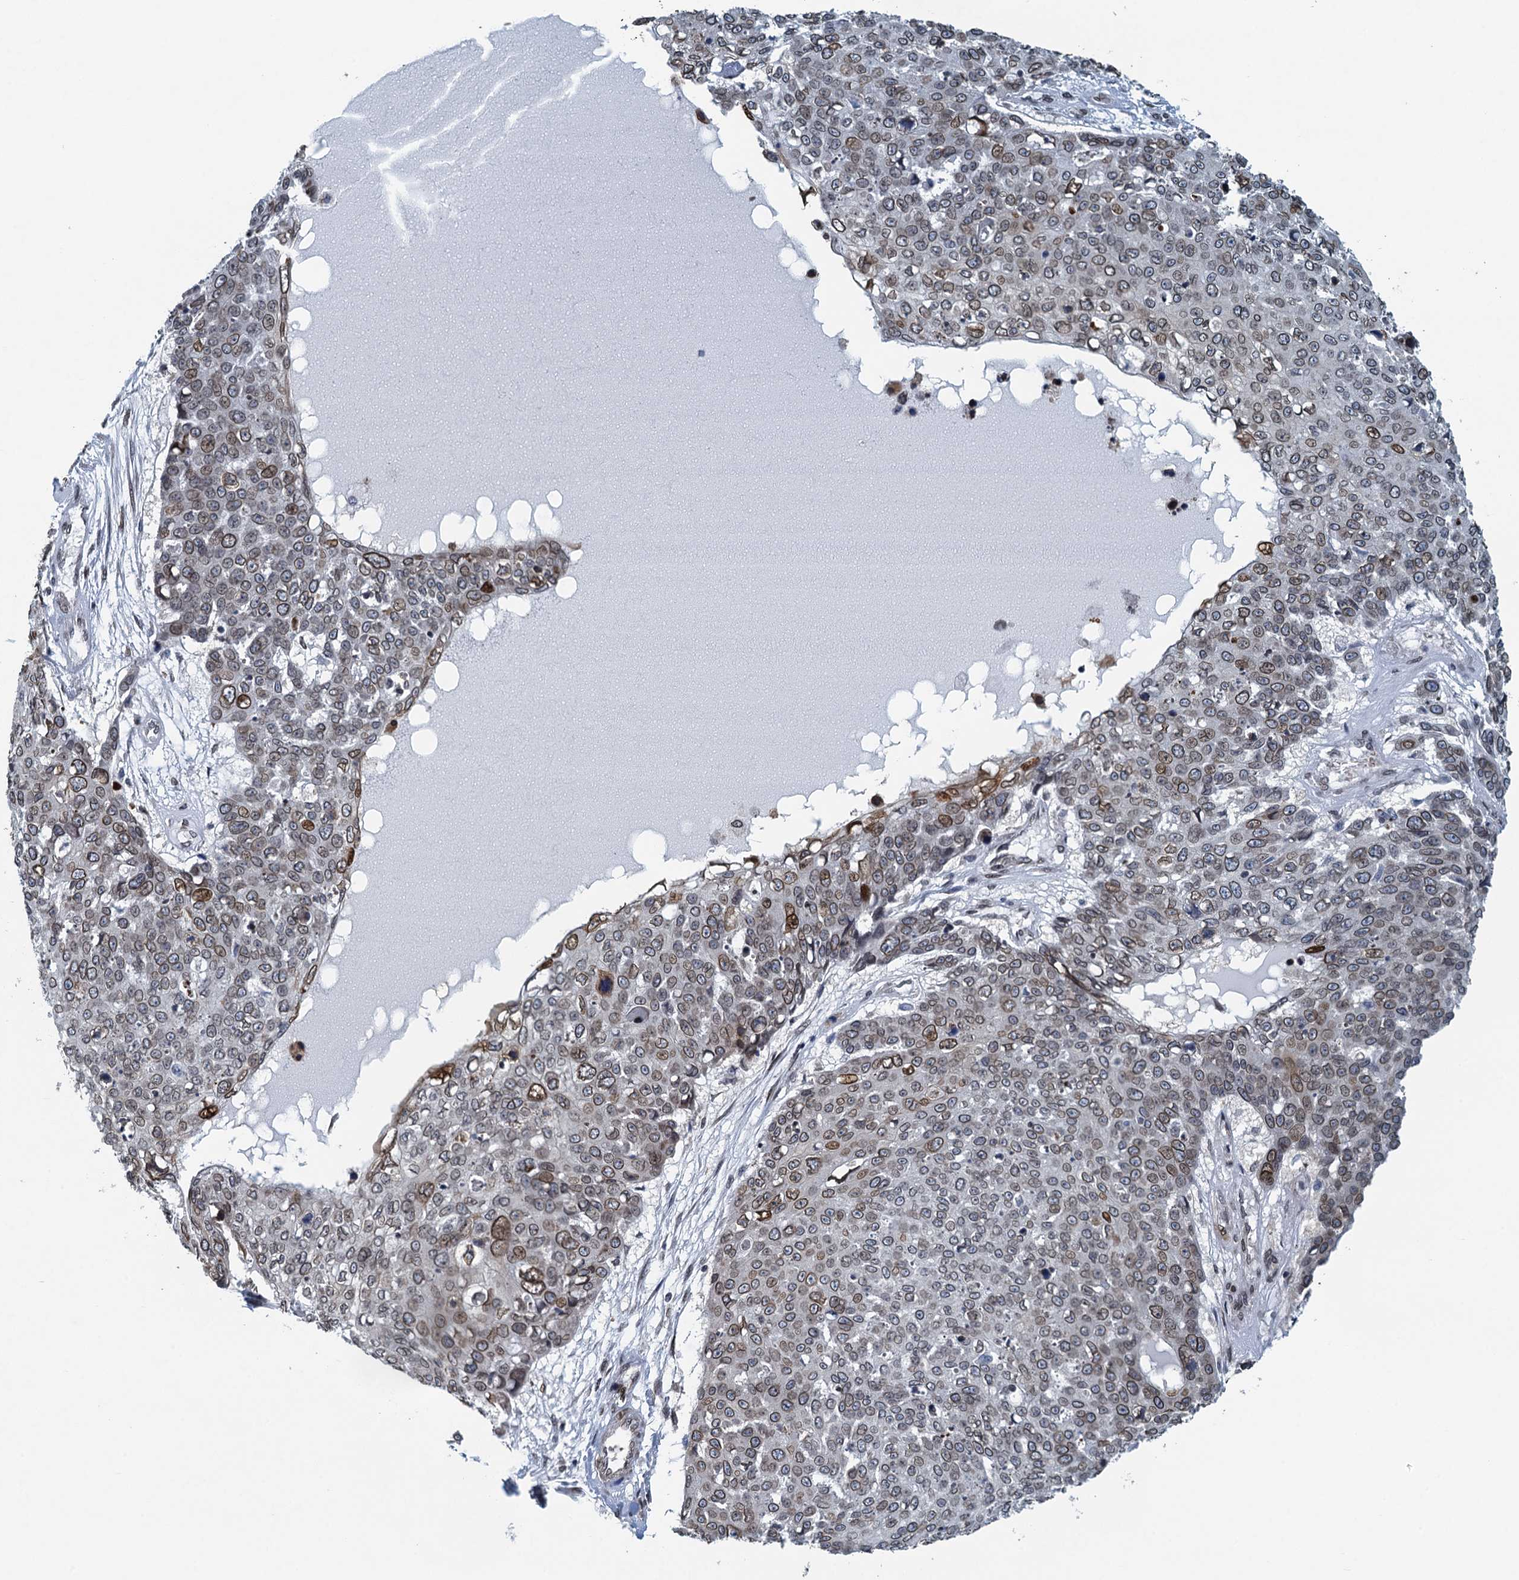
{"staining": {"intensity": "moderate", "quantity": "25%-75%", "location": "cytoplasmic/membranous,nuclear"}, "tissue": "skin cancer", "cell_type": "Tumor cells", "image_type": "cancer", "snomed": [{"axis": "morphology", "description": "Squamous cell carcinoma, NOS"}, {"axis": "topography", "description": "Skin"}], "caption": "Immunohistochemistry photomicrograph of human squamous cell carcinoma (skin) stained for a protein (brown), which displays medium levels of moderate cytoplasmic/membranous and nuclear staining in about 25%-75% of tumor cells.", "gene": "CCDC34", "patient": {"sex": "male", "age": 71}}